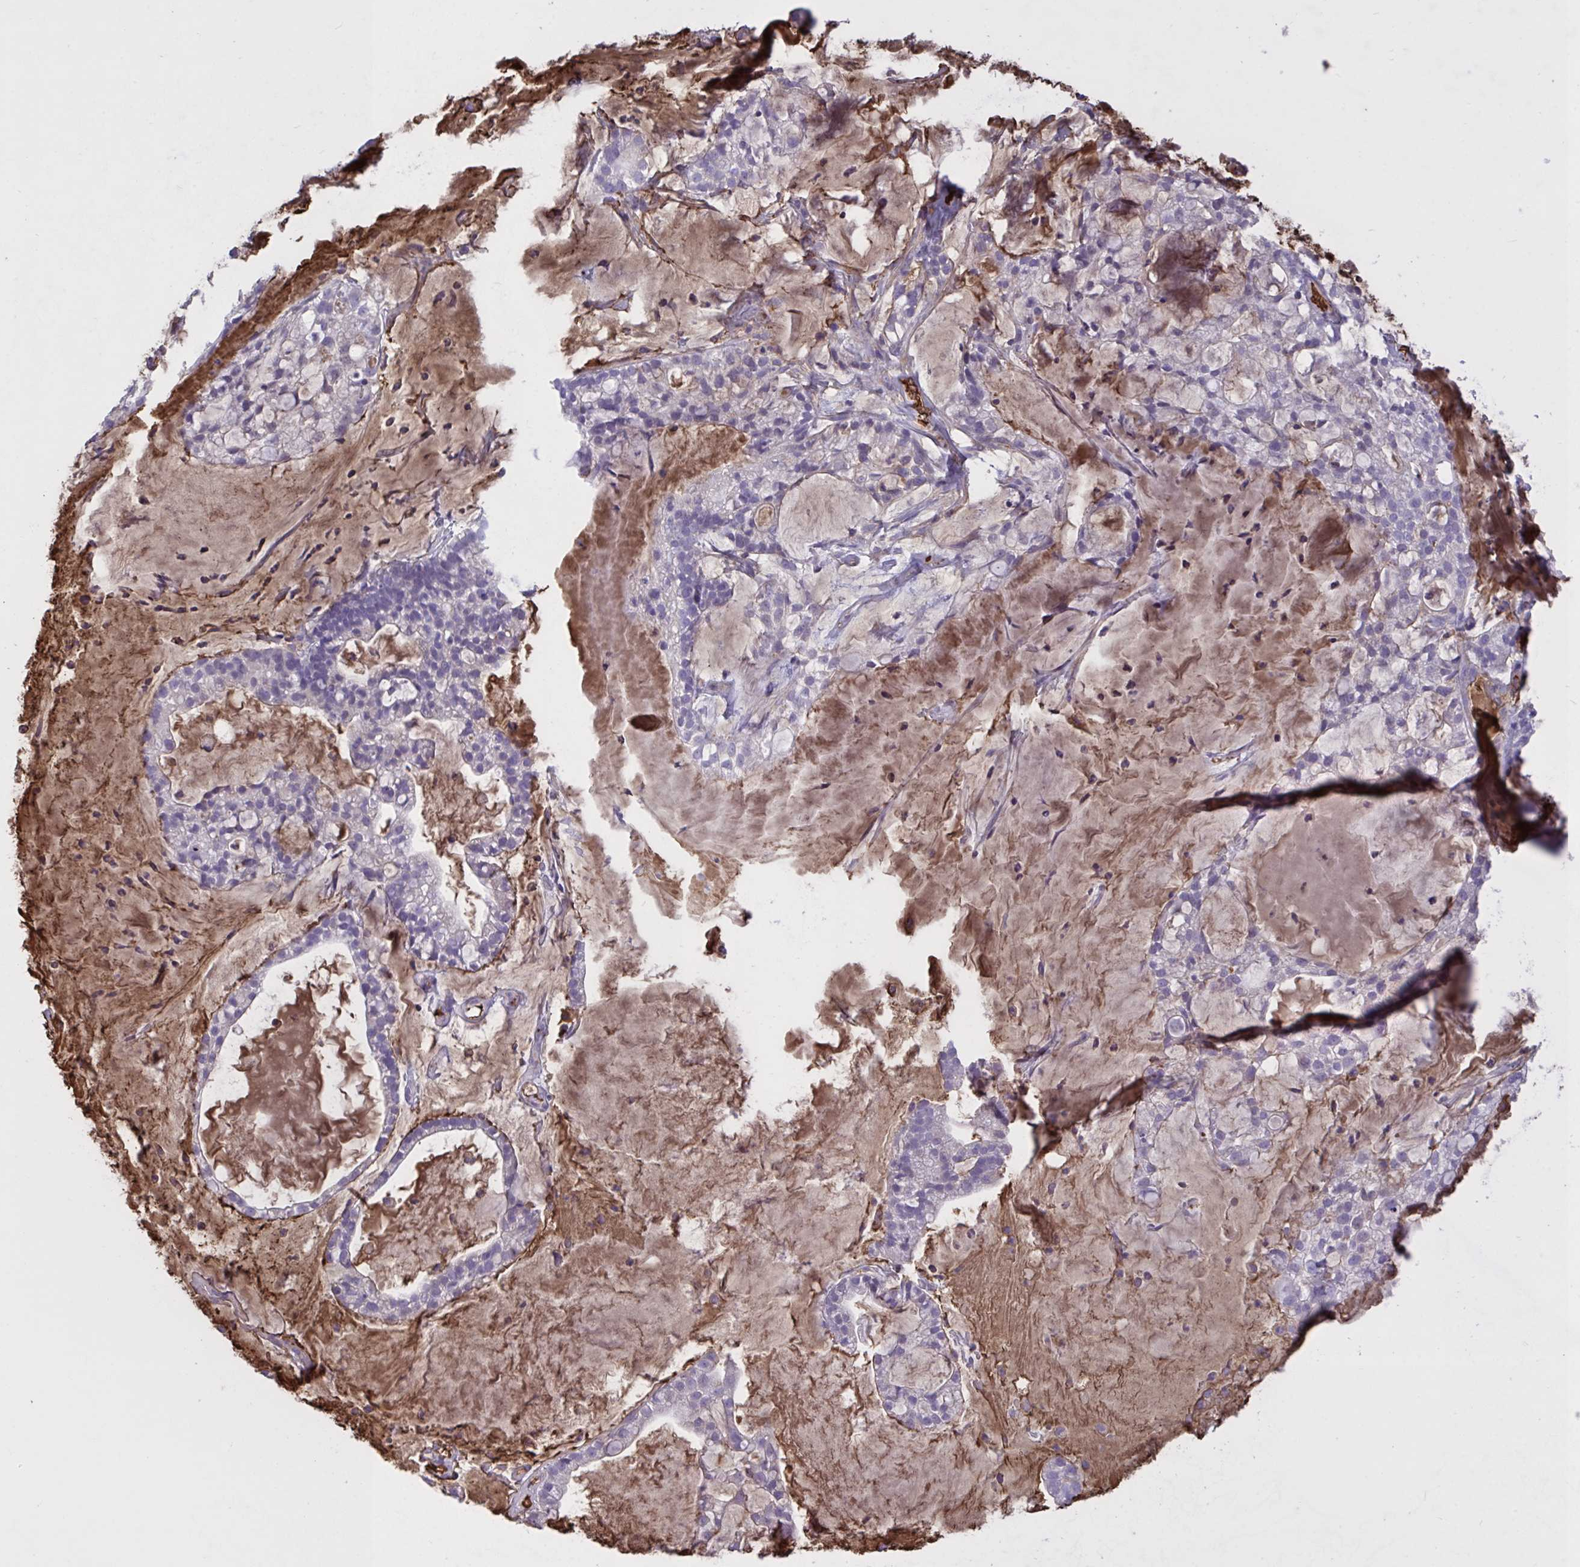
{"staining": {"intensity": "negative", "quantity": "none", "location": "none"}, "tissue": "cervical cancer", "cell_type": "Tumor cells", "image_type": "cancer", "snomed": [{"axis": "morphology", "description": "Adenocarcinoma, NOS"}, {"axis": "topography", "description": "Cervix"}], "caption": "The image reveals no significant staining in tumor cells of cervical cancer (adenocarcinoma).", "gene": "IL1R1", "patient": {"sex": "female", "age": 41}}